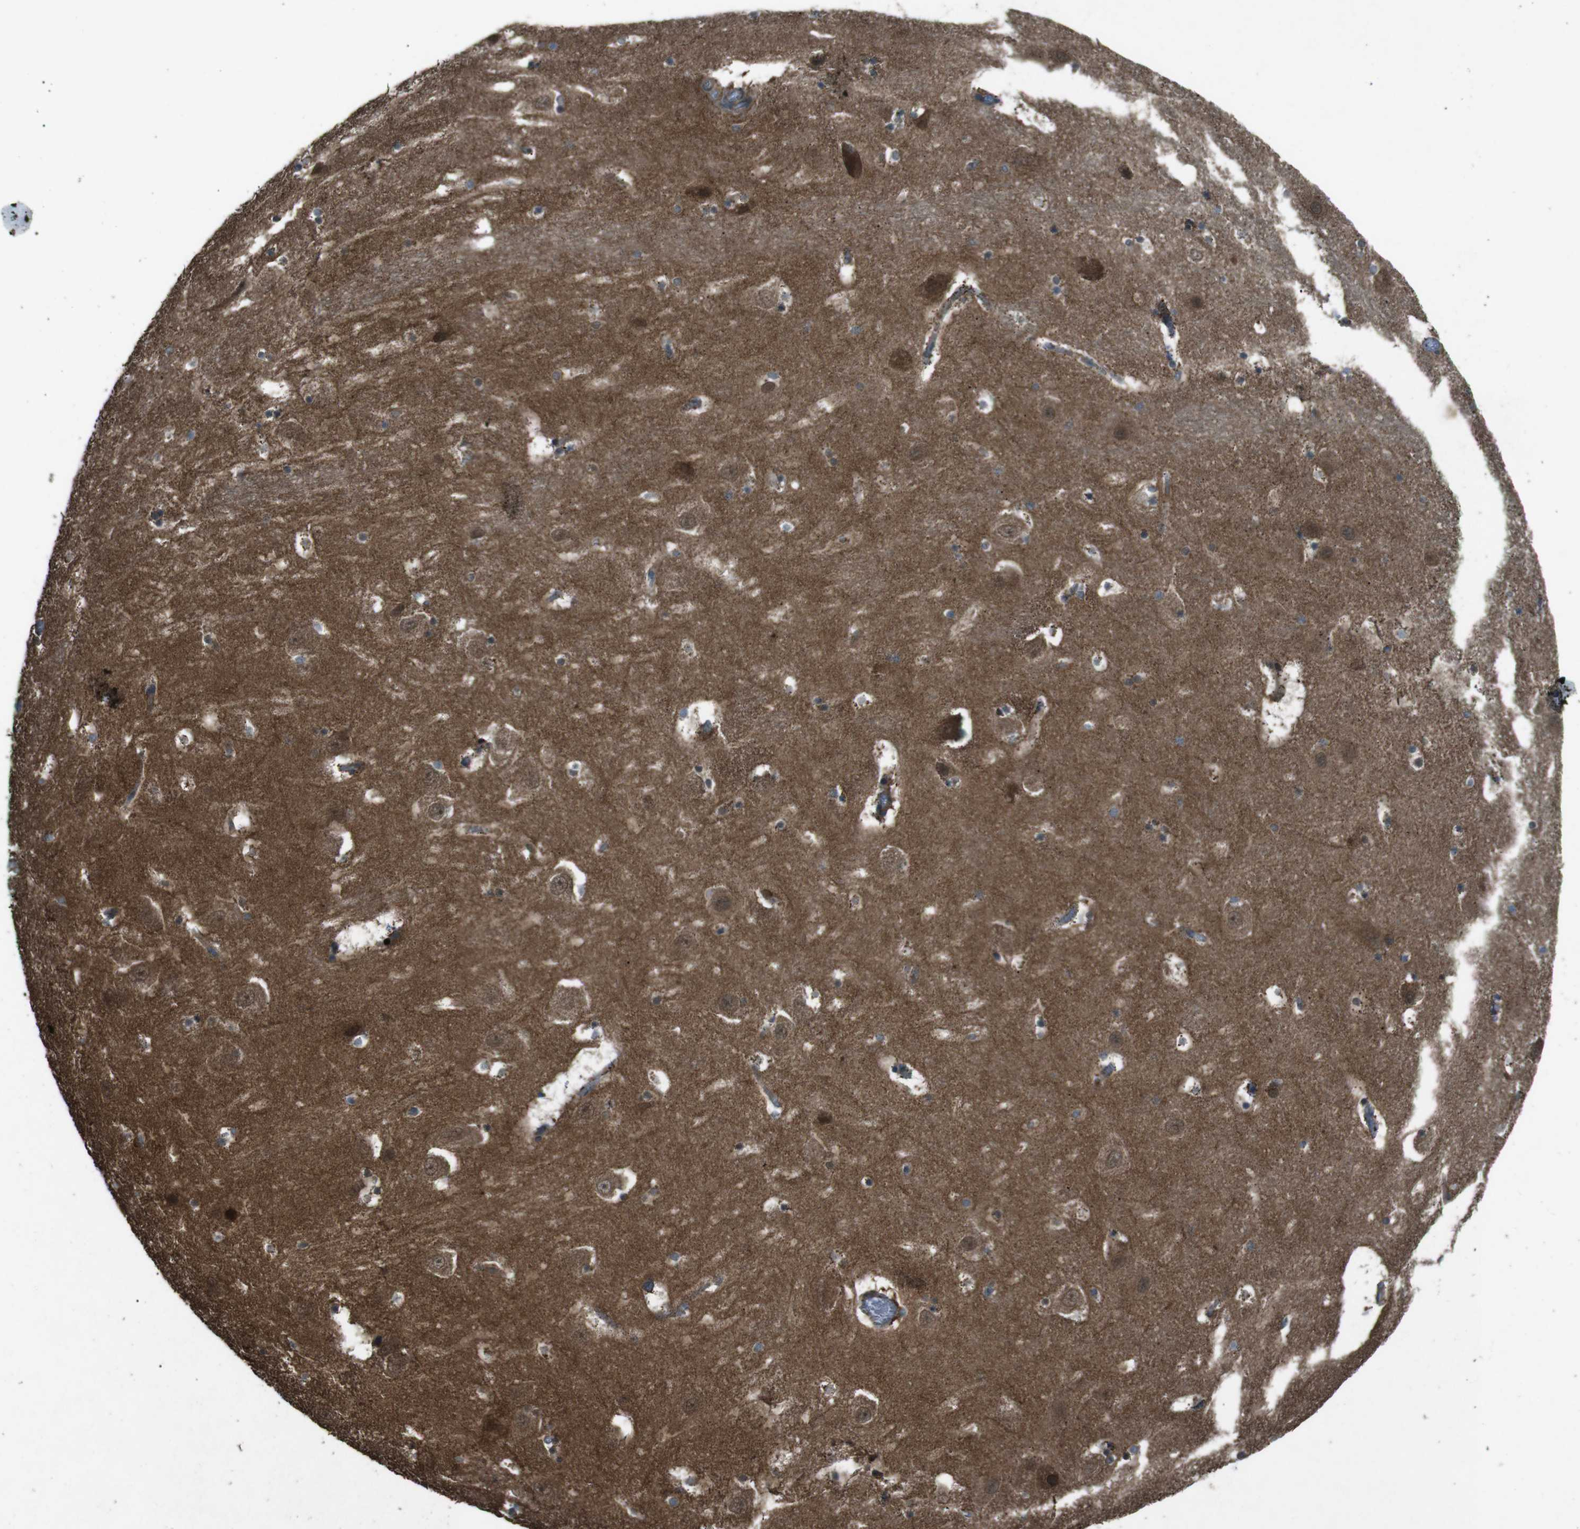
{"staining": {"intensity": "weak", "quantity": "<25%", "location": "cytoplasmic/membranous"}, "tissue": "hippocampus", "cell_type": "Glial cells", "image_type": "normal", "snomed": [{"axis": "morphology", "description": "Normal tissue, NOS"}, {"axis": "topography", "description": "Hippocampus"}], "caption": "Protein analysis of unremarkable hippocampus displays no significant expression in glial cells.", "gene": "SLC27A4", "patient": {"sex": "male", "age": 45}}